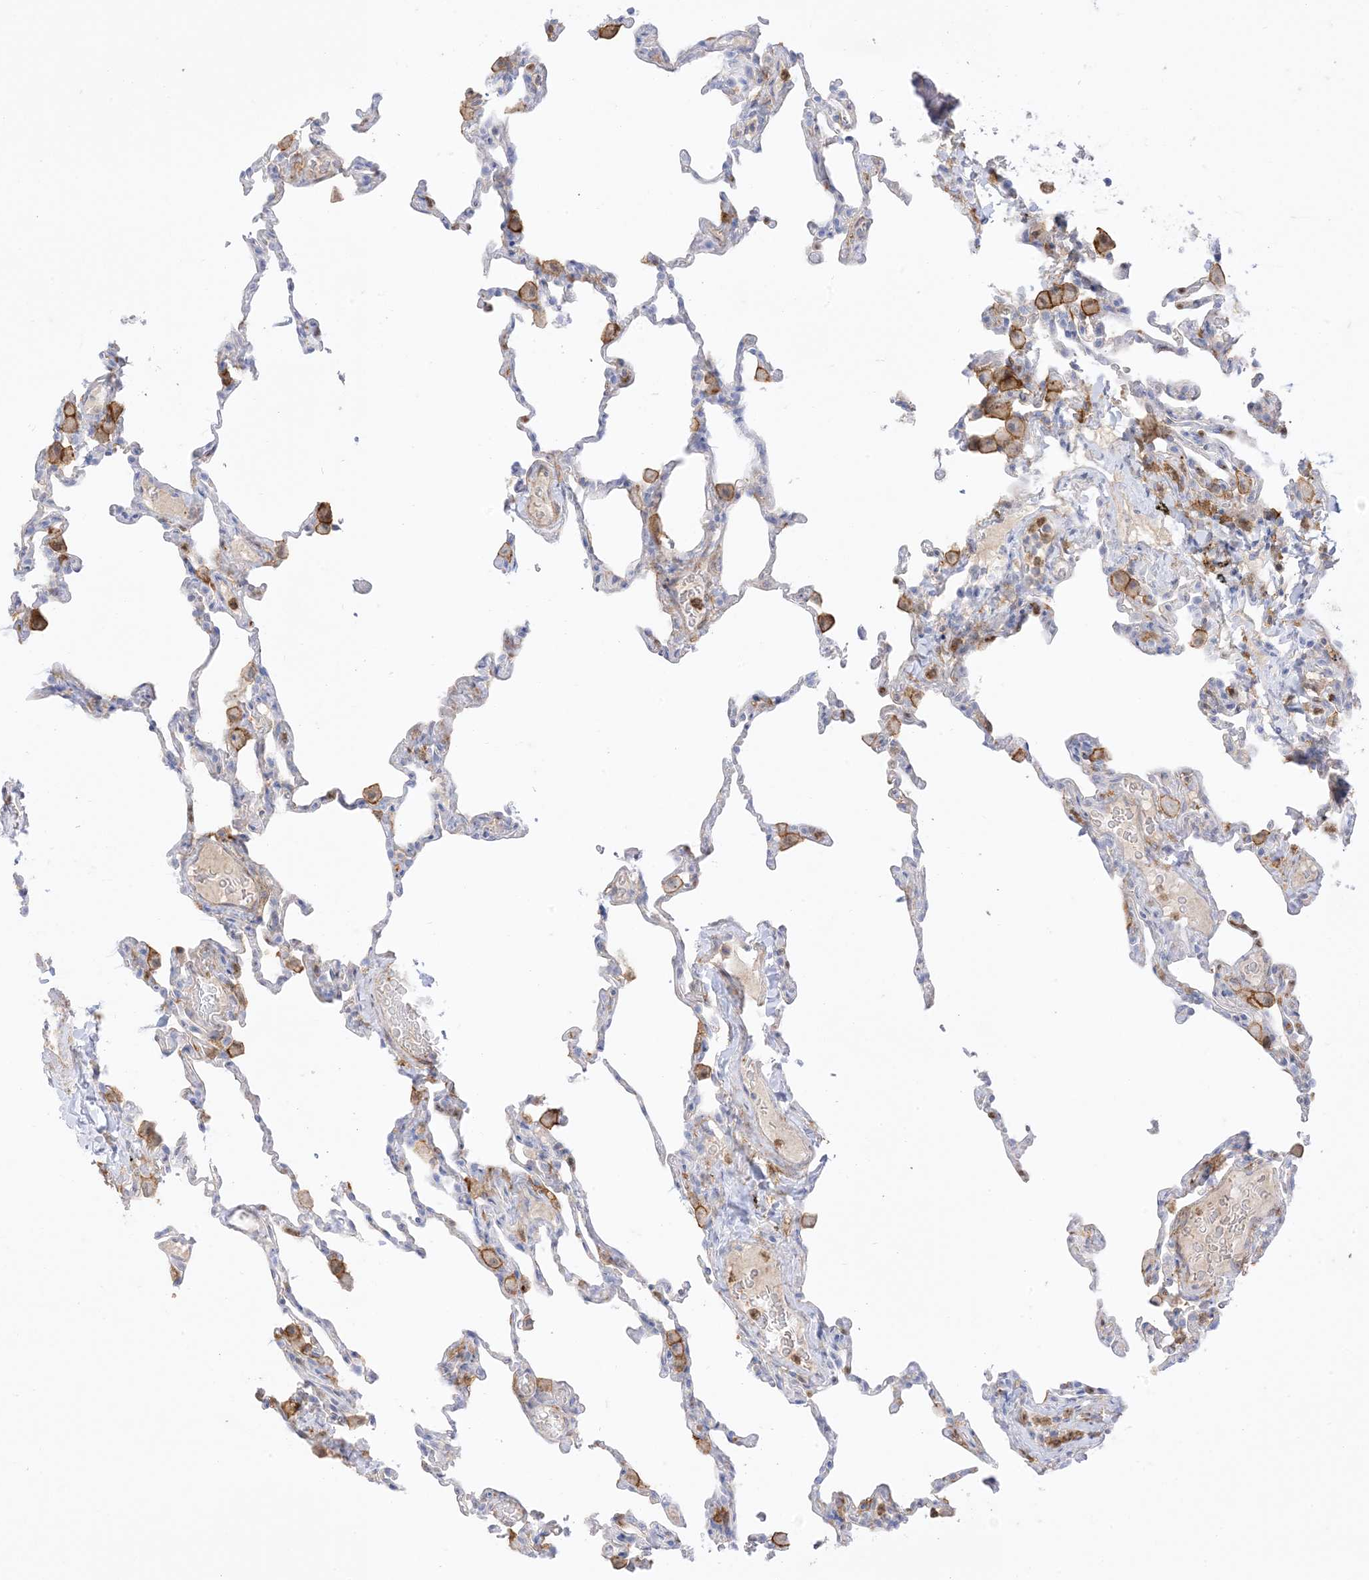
{"staining": {"intensity": "moderate", "quantity": "<25%", "location": "cytoplasmic/membranous"}, "tissue": "lung", "cell_type": "Alveolar cells", "image_type": "normal", "snomed": [{"axis": "morphology", "description": "Normal tissue, NOS"}, {"axis": "topography", "description": "Lung"}], "caption": "This is a histology image of immunohistochemistry (IHC) staining of benign lung, which shows moderate positivity in the cytoplasmic/membranous of alveolar cells.", "gene": "GSN", "patient": {"sex": "male", "age": 20}}